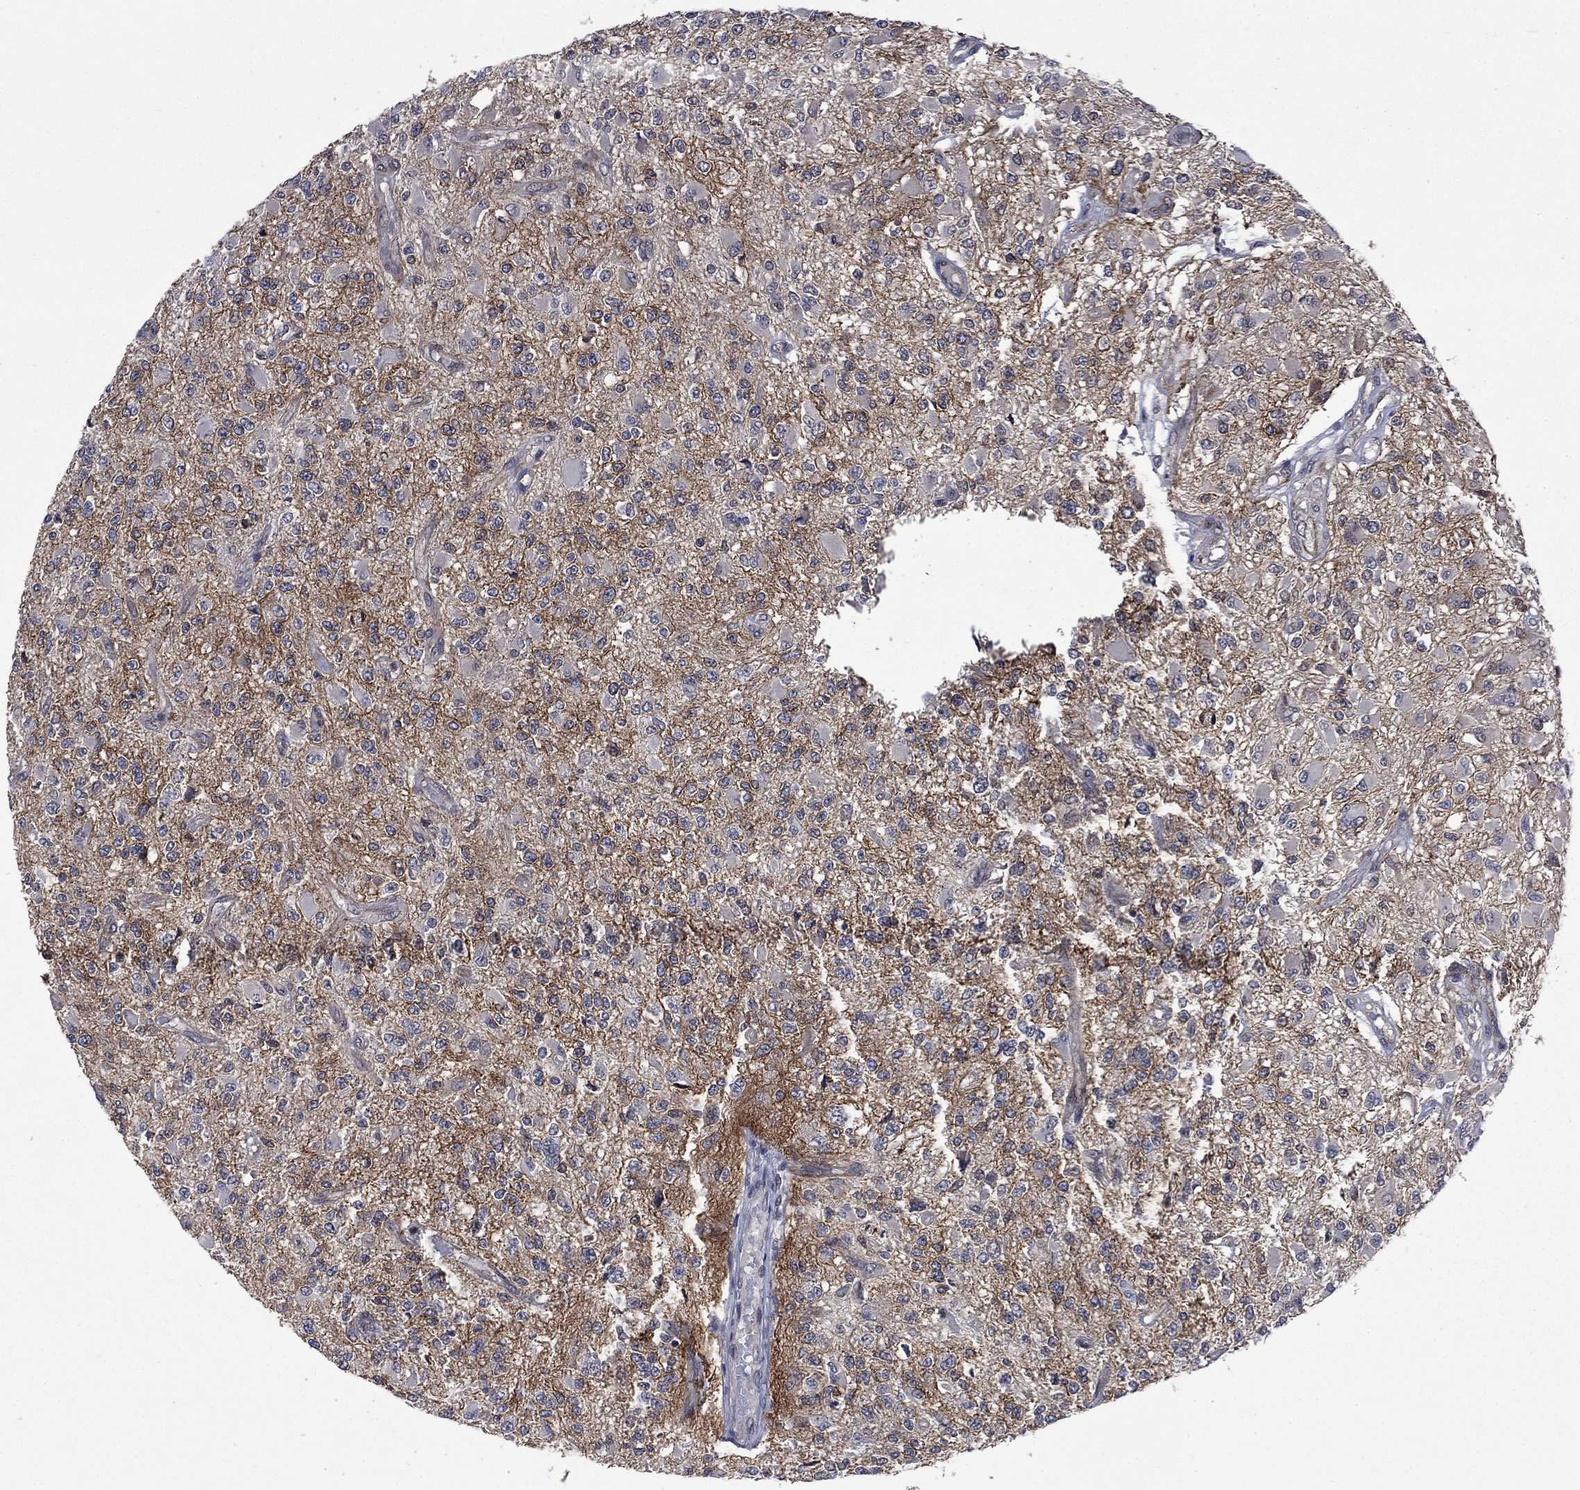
{"staining": {"intensity": "negative", "quantity": "none", "location": "none"}, "tissue": "glioma", "cell_type": "Tumor cells", "image_type": "cancer", "snomed": [{"axis": "morphology", "description": "Glioma, malignant, High grade"}, {"axis": "topography", "description": "Brain"}], "caption": "Human high-grade glioma (malignant) stained for a protein using IHC demonstrates no positivity in tumor cells.", "gene": "PPP1R9A", "patient": {"sex": "female", "age": 63}}